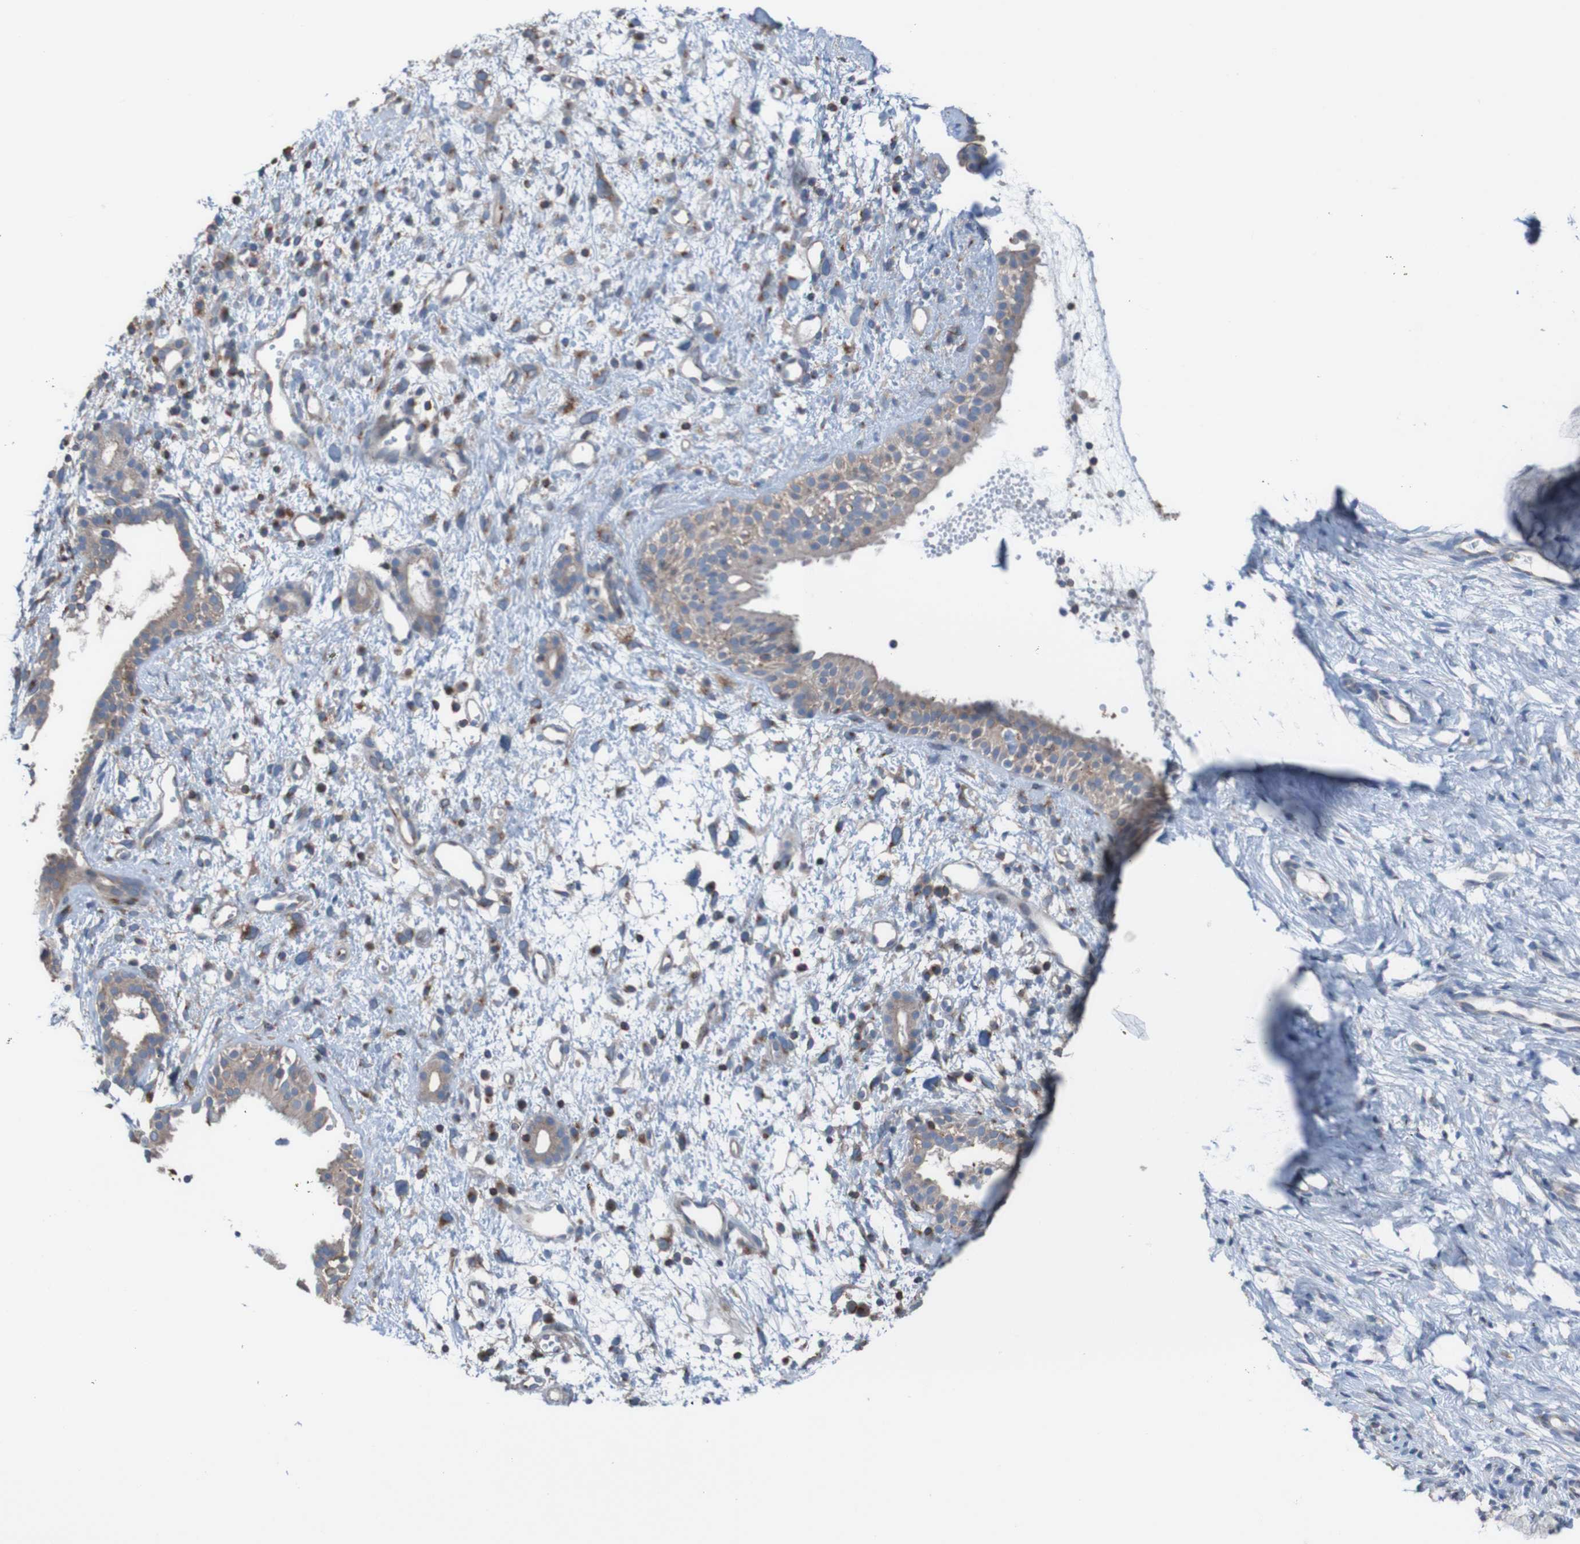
{"staining": {"intensity": "moderate", "quantity": ">75%", "location": "cytoplasmic/membranous"}, "tissue": "nasopharynx", "cell_type": "Respiratory epithelial cells", "image_type": "normal", "snomed": [{"axis": "morphology", "description": "Normal tissue, NOS"}, {"axis": "topography", "description": "Nasopharynx"}], "caption": "Respiratory epithelial cells show medium levels of moderate cytoplasmic/membranous positivity in approximately >75% of cells in normal nasopharynx.", "gene": "MINAR1", "patient": {"sex": "male", "age": 22}}